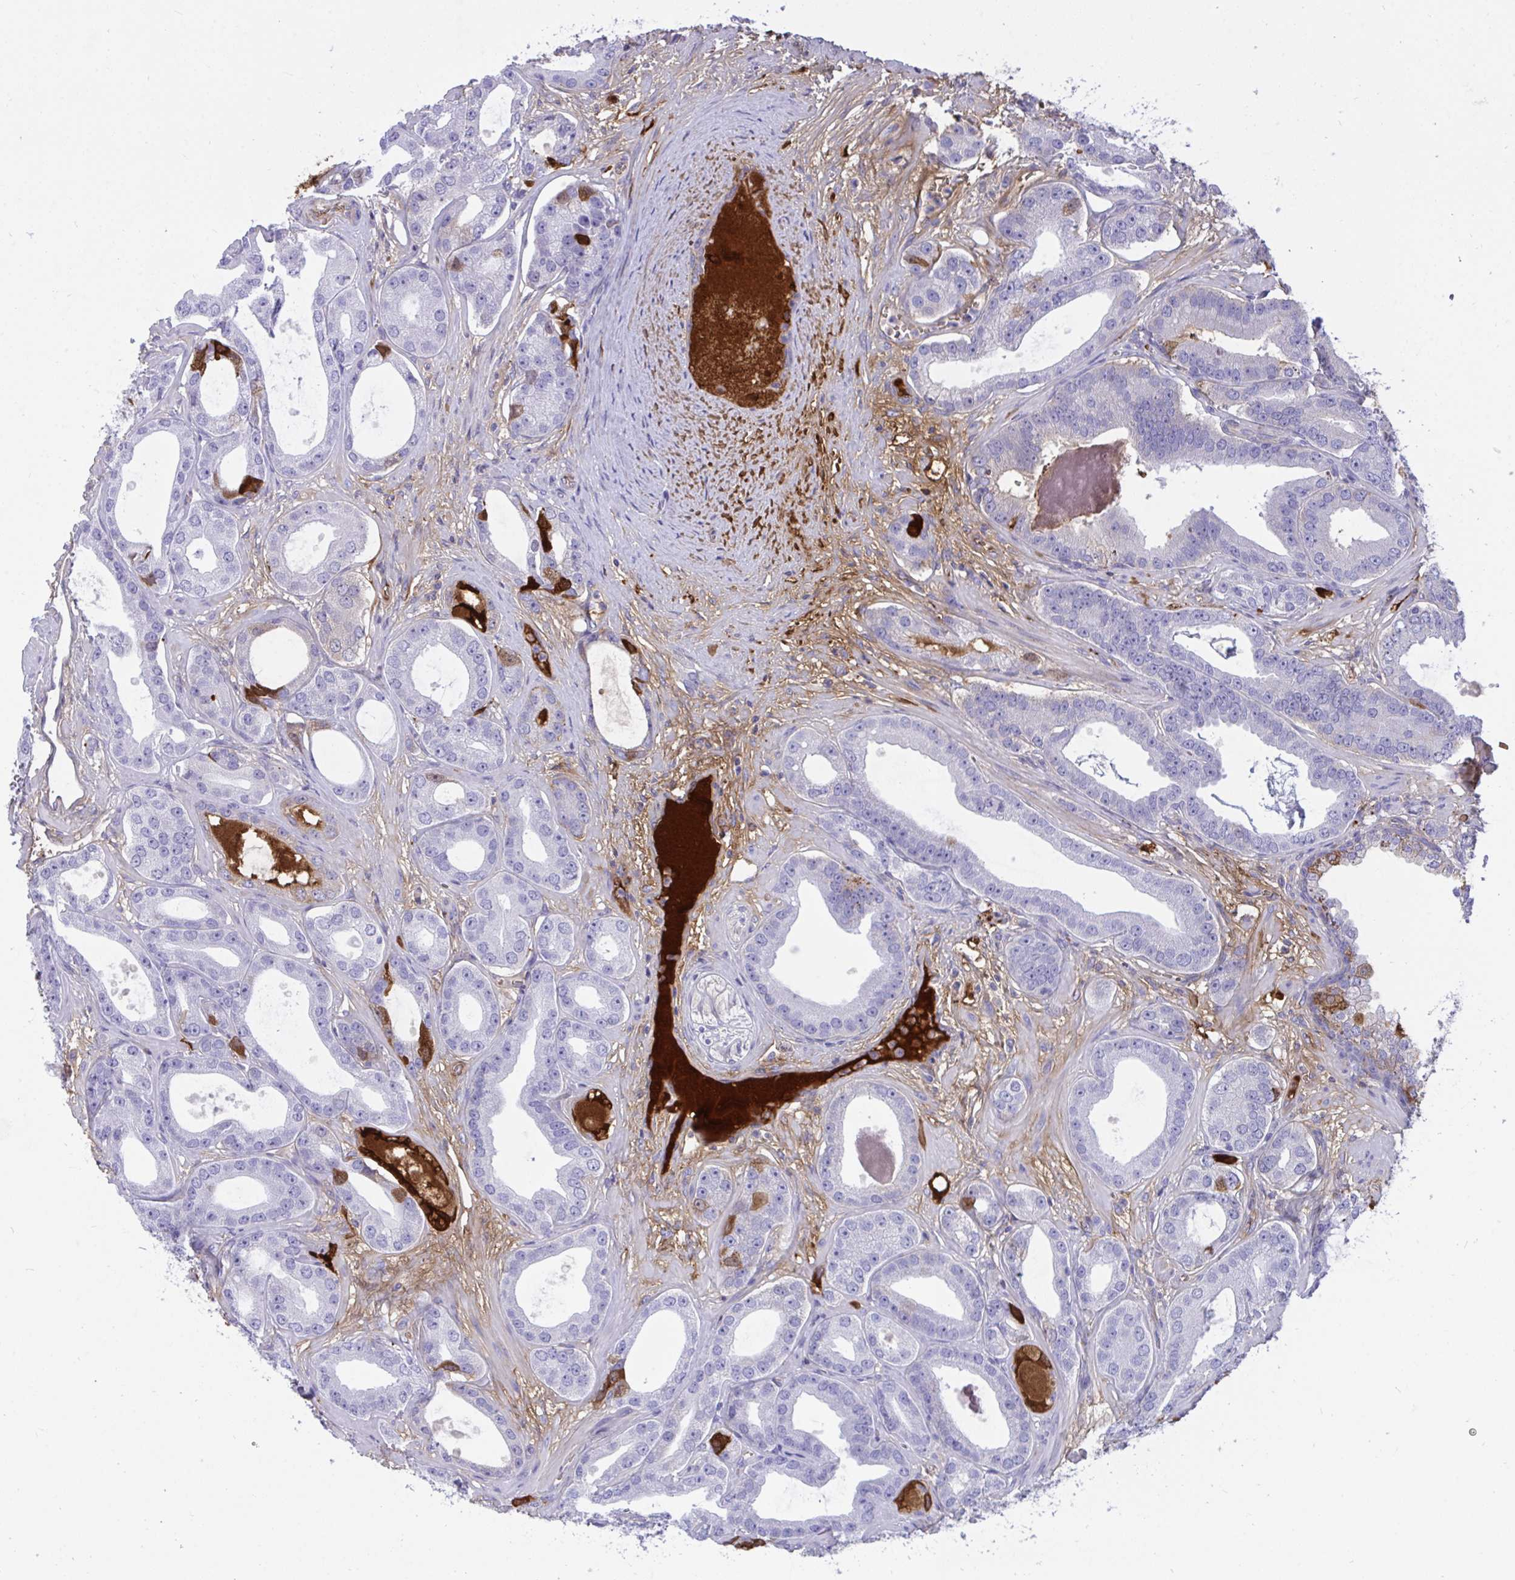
{"staining": {"intensity": "moderate", "quantity": "<25%", "location": "cytoplasmic/membranous"}, "tissue": "prostate cancer", "cell_type": "Tumor cells", "image_type": "cancer", "snomed": [{"axis": "morphology", "description": "Adenocarcinoma, High grade"}, {"axis": "topography", "description": "Prostate"}], "caption": "Immunohistochemistry (IHC) of high-grade adenocarcinoma (prostate) shows low levels of moderate cytoplasmic/membranous staining in about <25% of tumor cells. The staining was performed using DAB, with brown indicating positive protein expression. Nuclei are stained blue with hematoxylin.", "gene": "F2", "patient": {"sex": "male", "age": 65}}